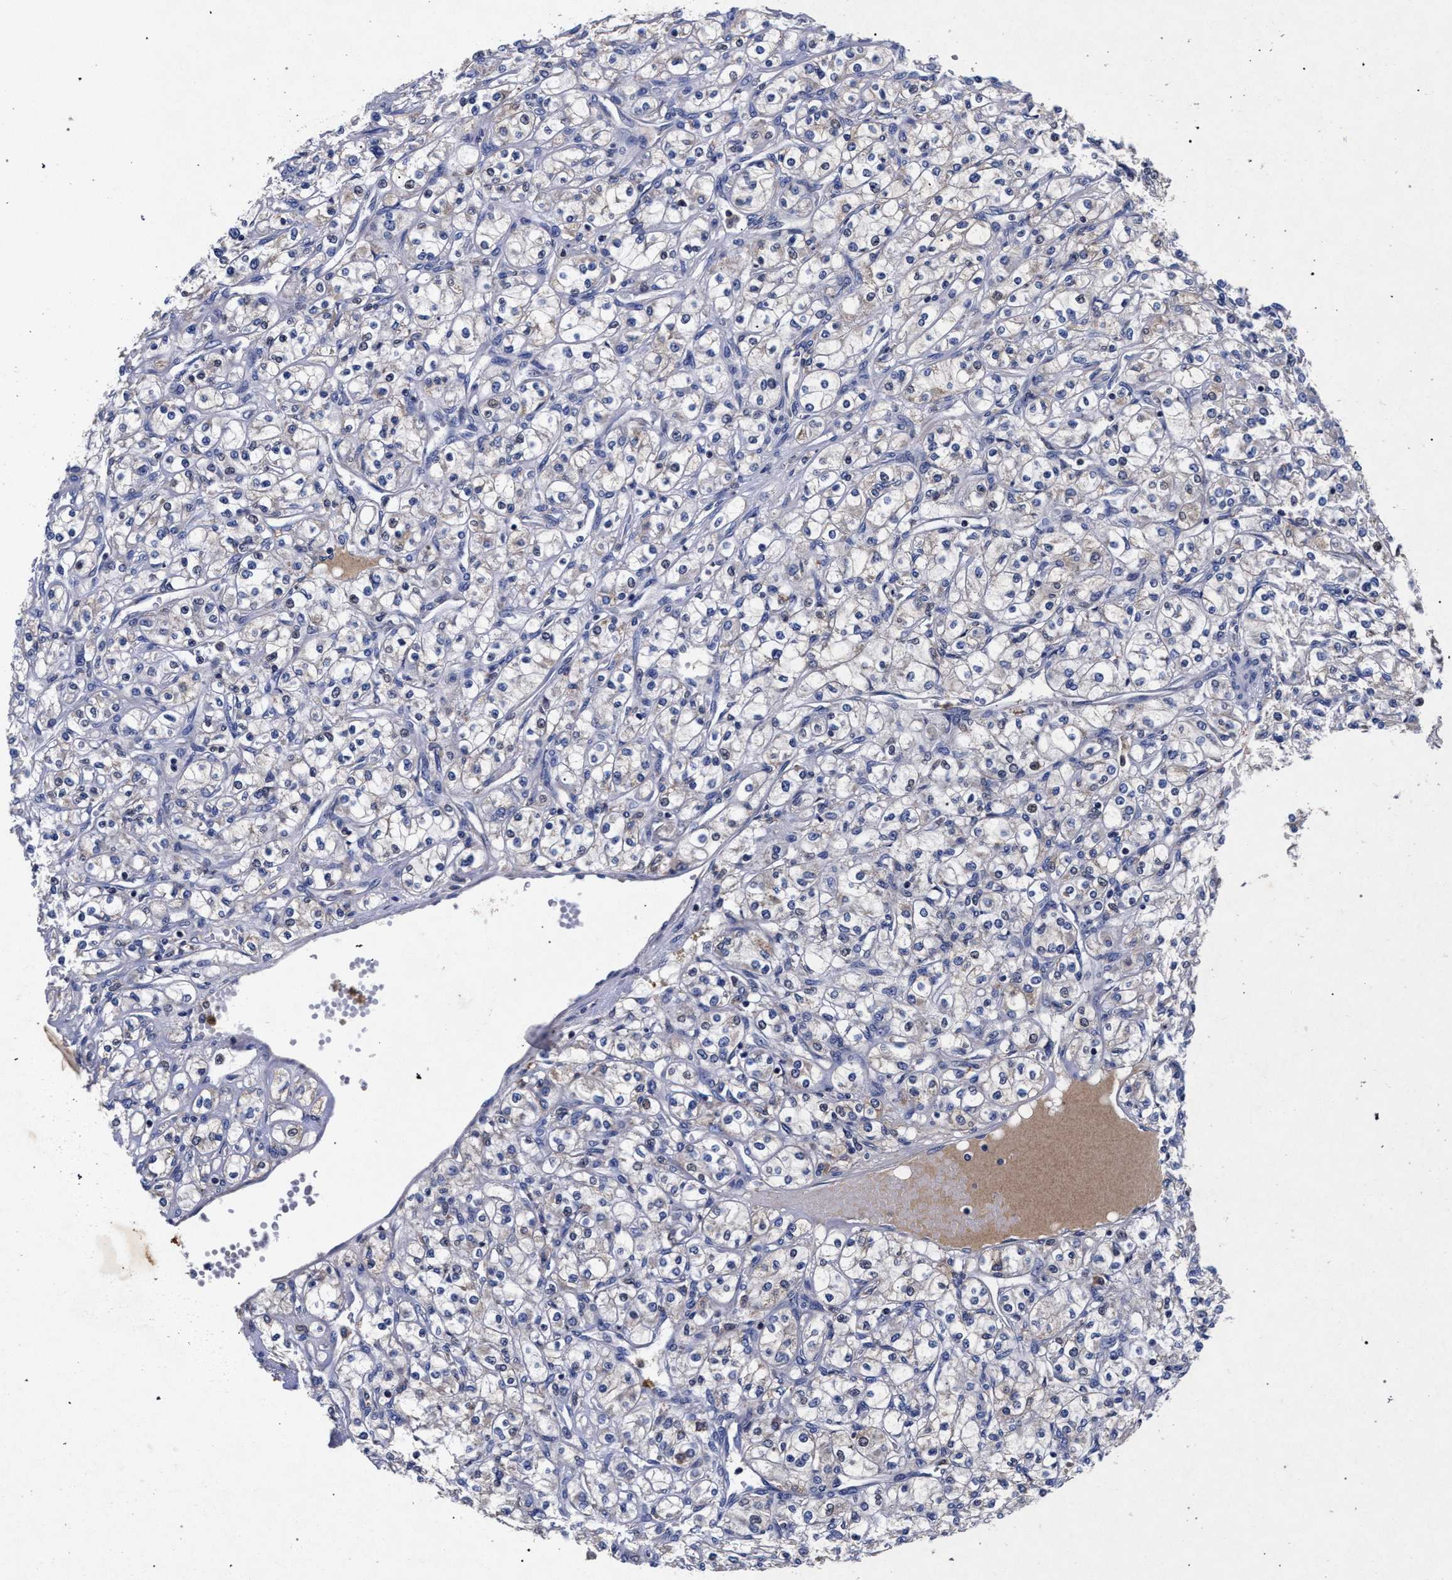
{"staining": {"intensity": "negative", "quantity": "none", "location": "none"}, "tissue": "renal cancer", "cell_type": "Tumor cells", "image_type": "cancer", "snomed": [{"axis": "morphology", "description": "Adenocarcinoma, NOS"}, {"axis": "topography", "description": "Kidney"}], "caption": "Protein analysis of adenocarcinoma (renal) shows no significant expression in tumor cells.", "gene": "HSD17B14", "patient": {"sex": "male", "age": 77}}